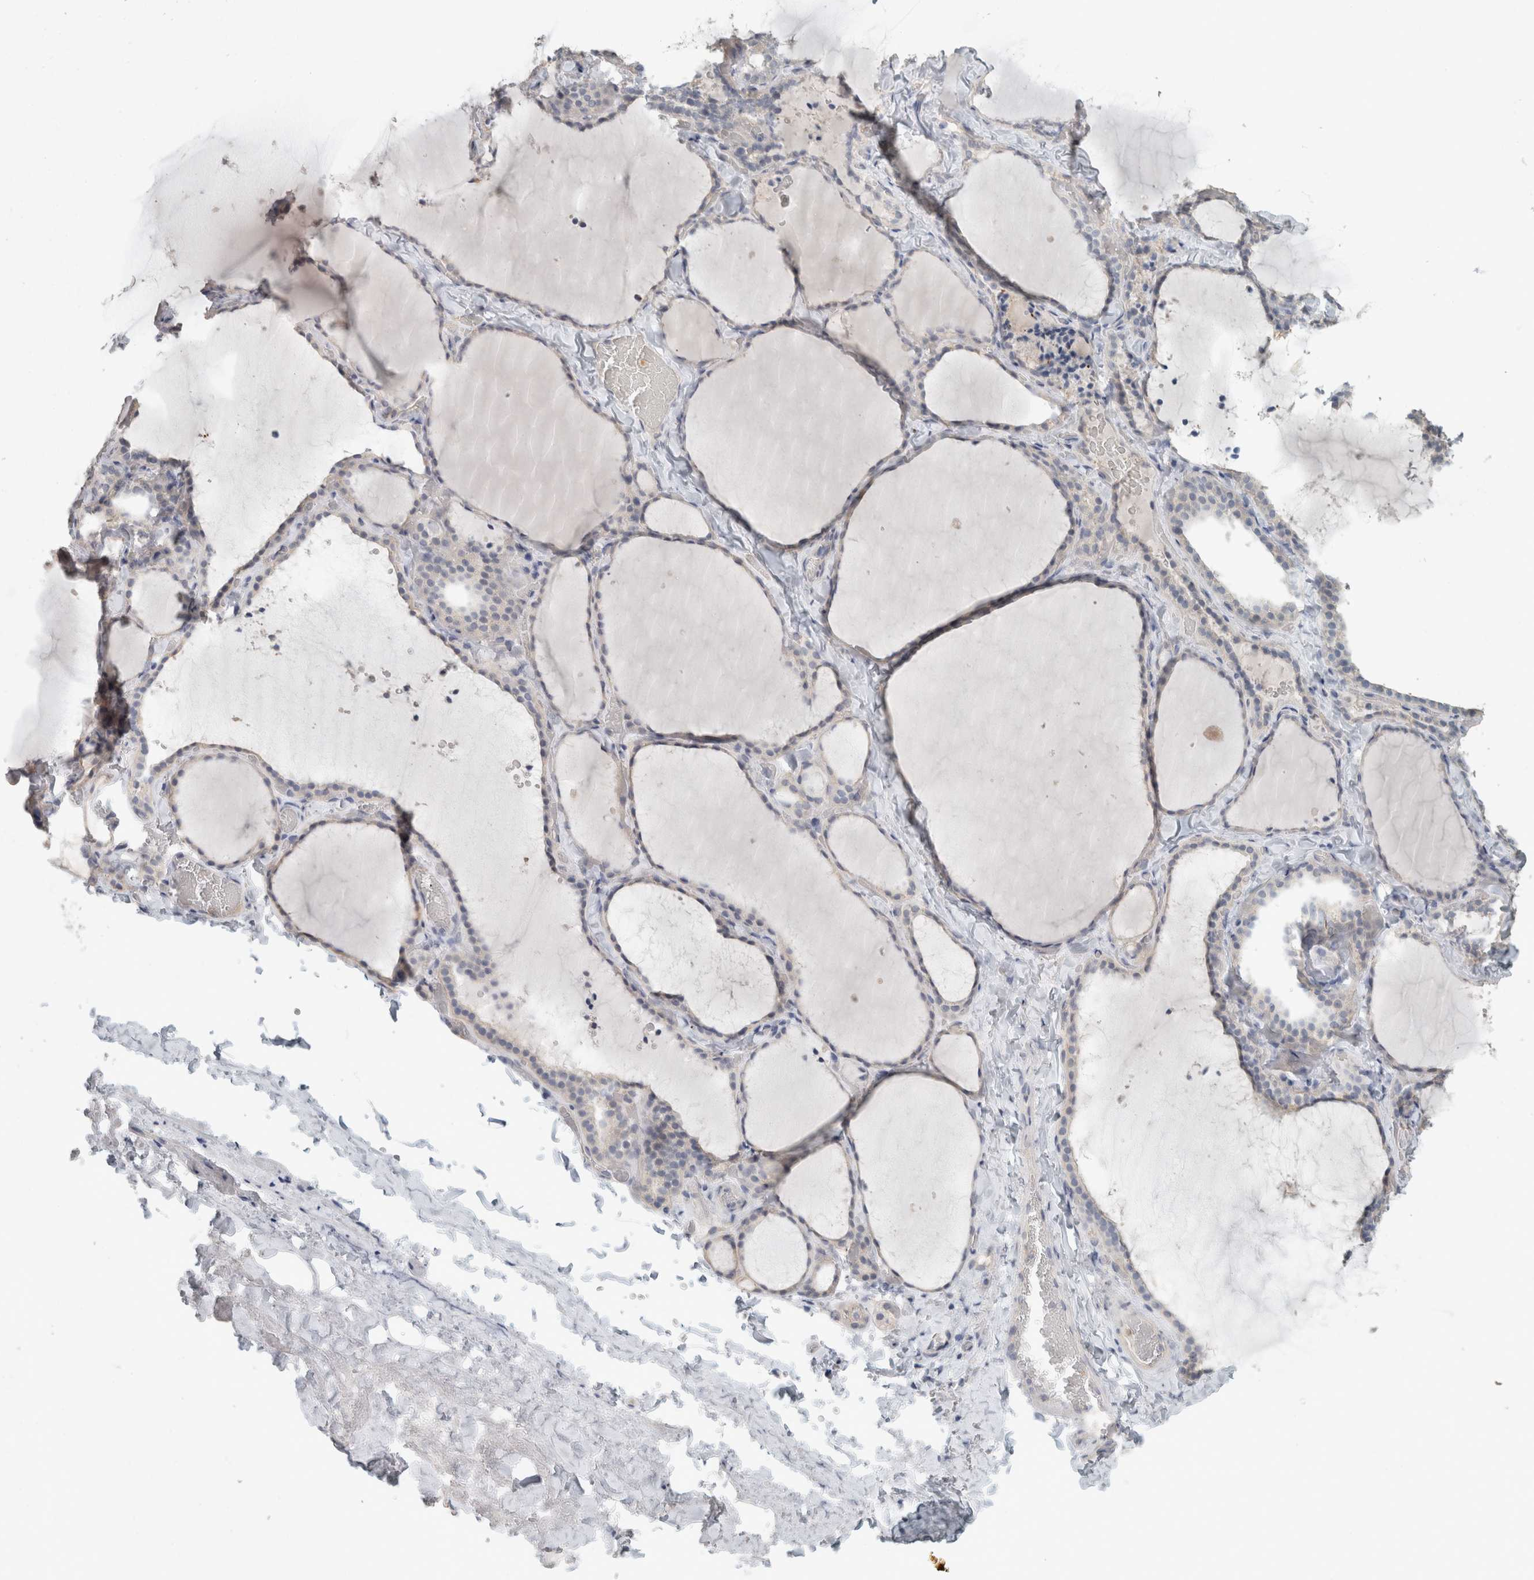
{"staining": {"intensity": "negative", "quantity": "none", "location": "none"}, "tissue": "thyroid gland", "cell_type": "Glandular cells", "image_type": "normal", "snomed": [{"axis": "morphology", "description": "Normal tissue, NOS"}, {"axis": "topography", "description": "Thyroid gland"}], "caption": "IHC of unremarkable human thyroid gland shows no positivity in glandular cells.", "gene": "SCIN", "patient": {"sex": "female", "age": 22}}